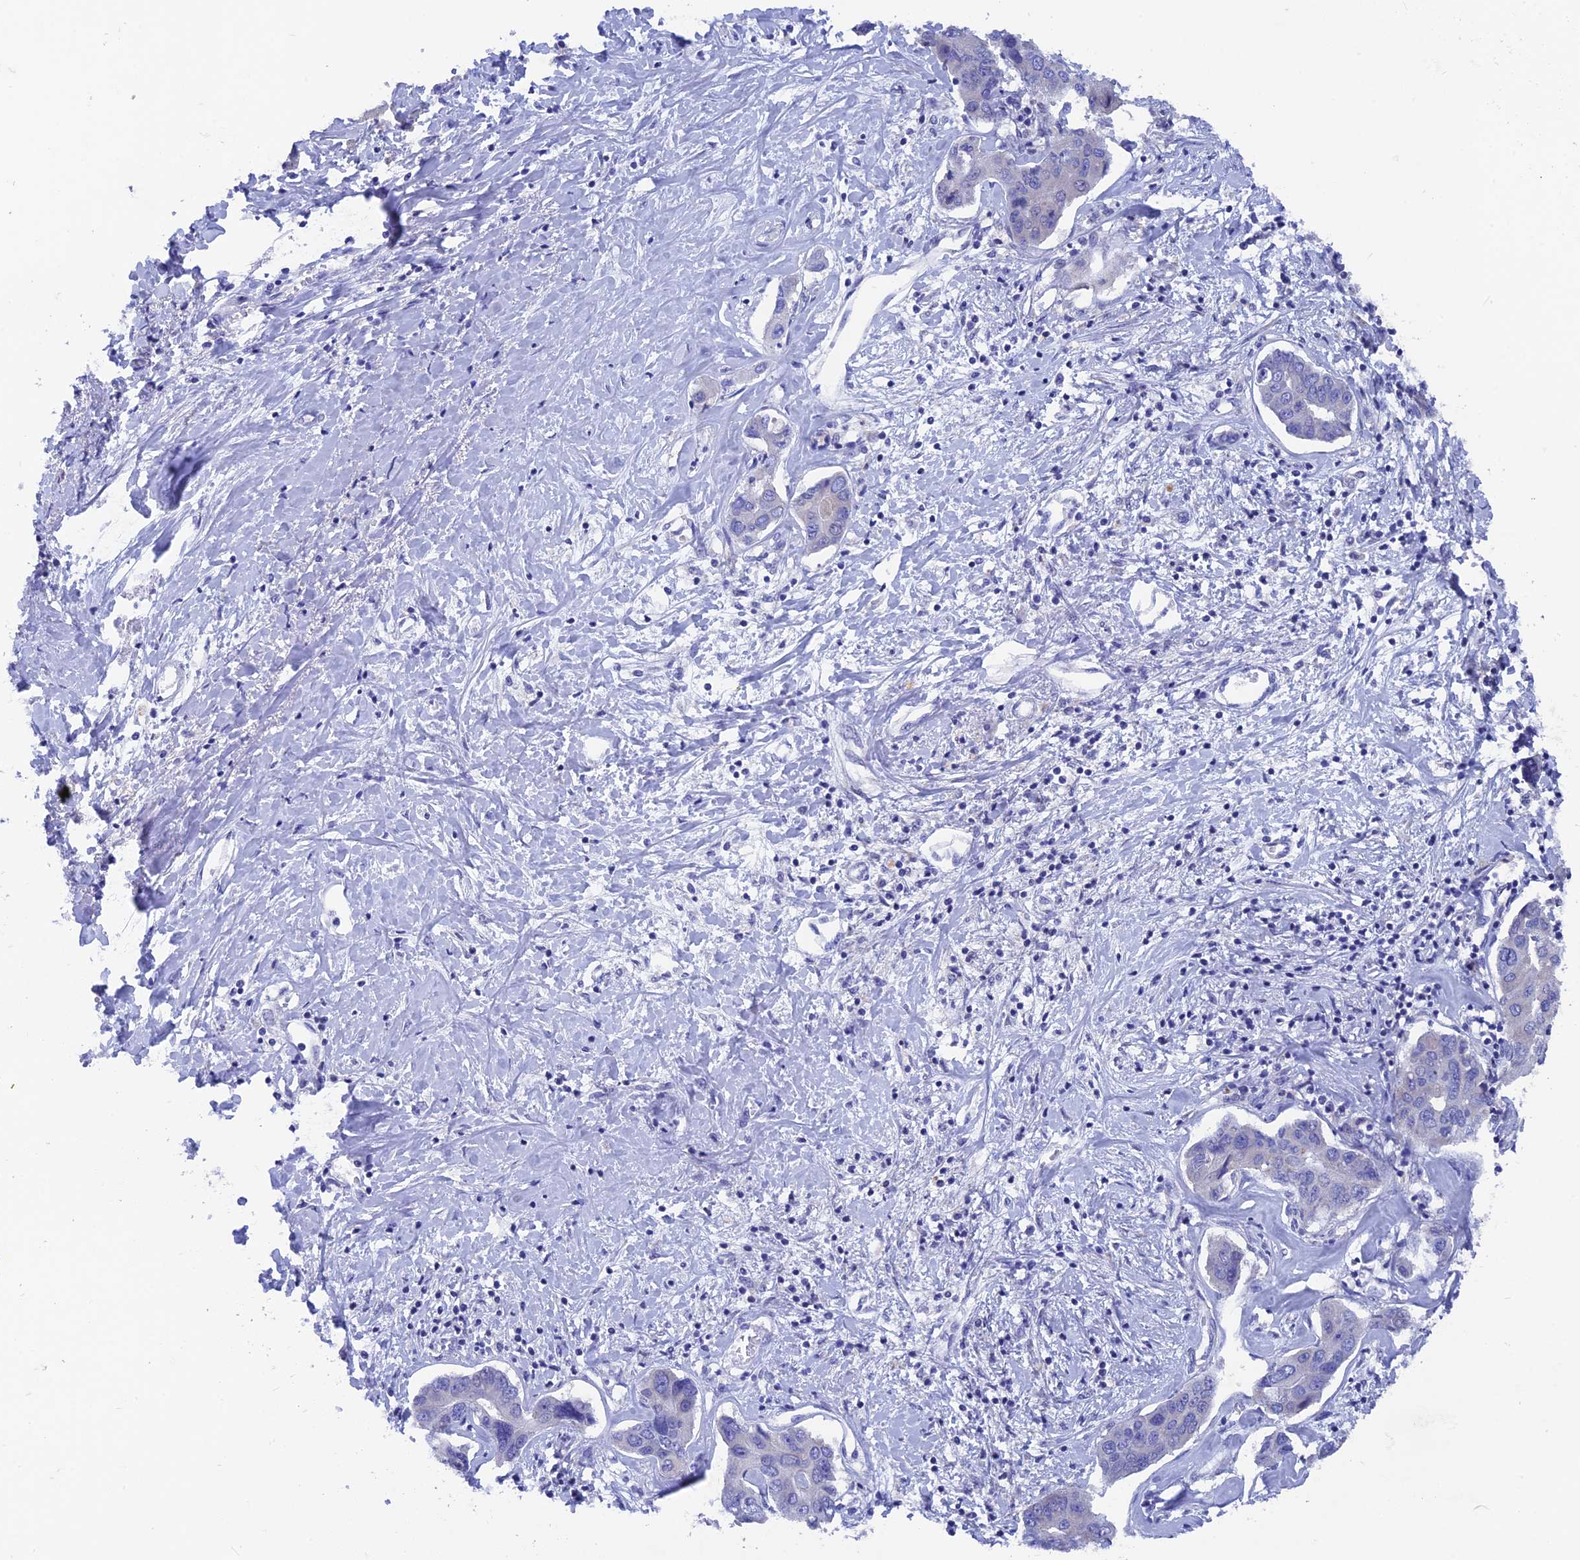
{"staining": {"intensity": "negative", "quantity": "none", "location": "none"}, "tissue": "liver cancer", "cell_type": "Tumor cells", "image_type": "cancer", "snomed": [{"axis": "morphology", "description": "Cholangiocarcinoma"}, {"axis": "topography", "description": "Liver"}], "caption": "IHC image of neoplastic tissue: liver cholangiocarcinoma stained with DAB reveals no significant protein positivity in tumor cells.", "gene": "AK4", "patient": {"sex": "male", "age": 59}}